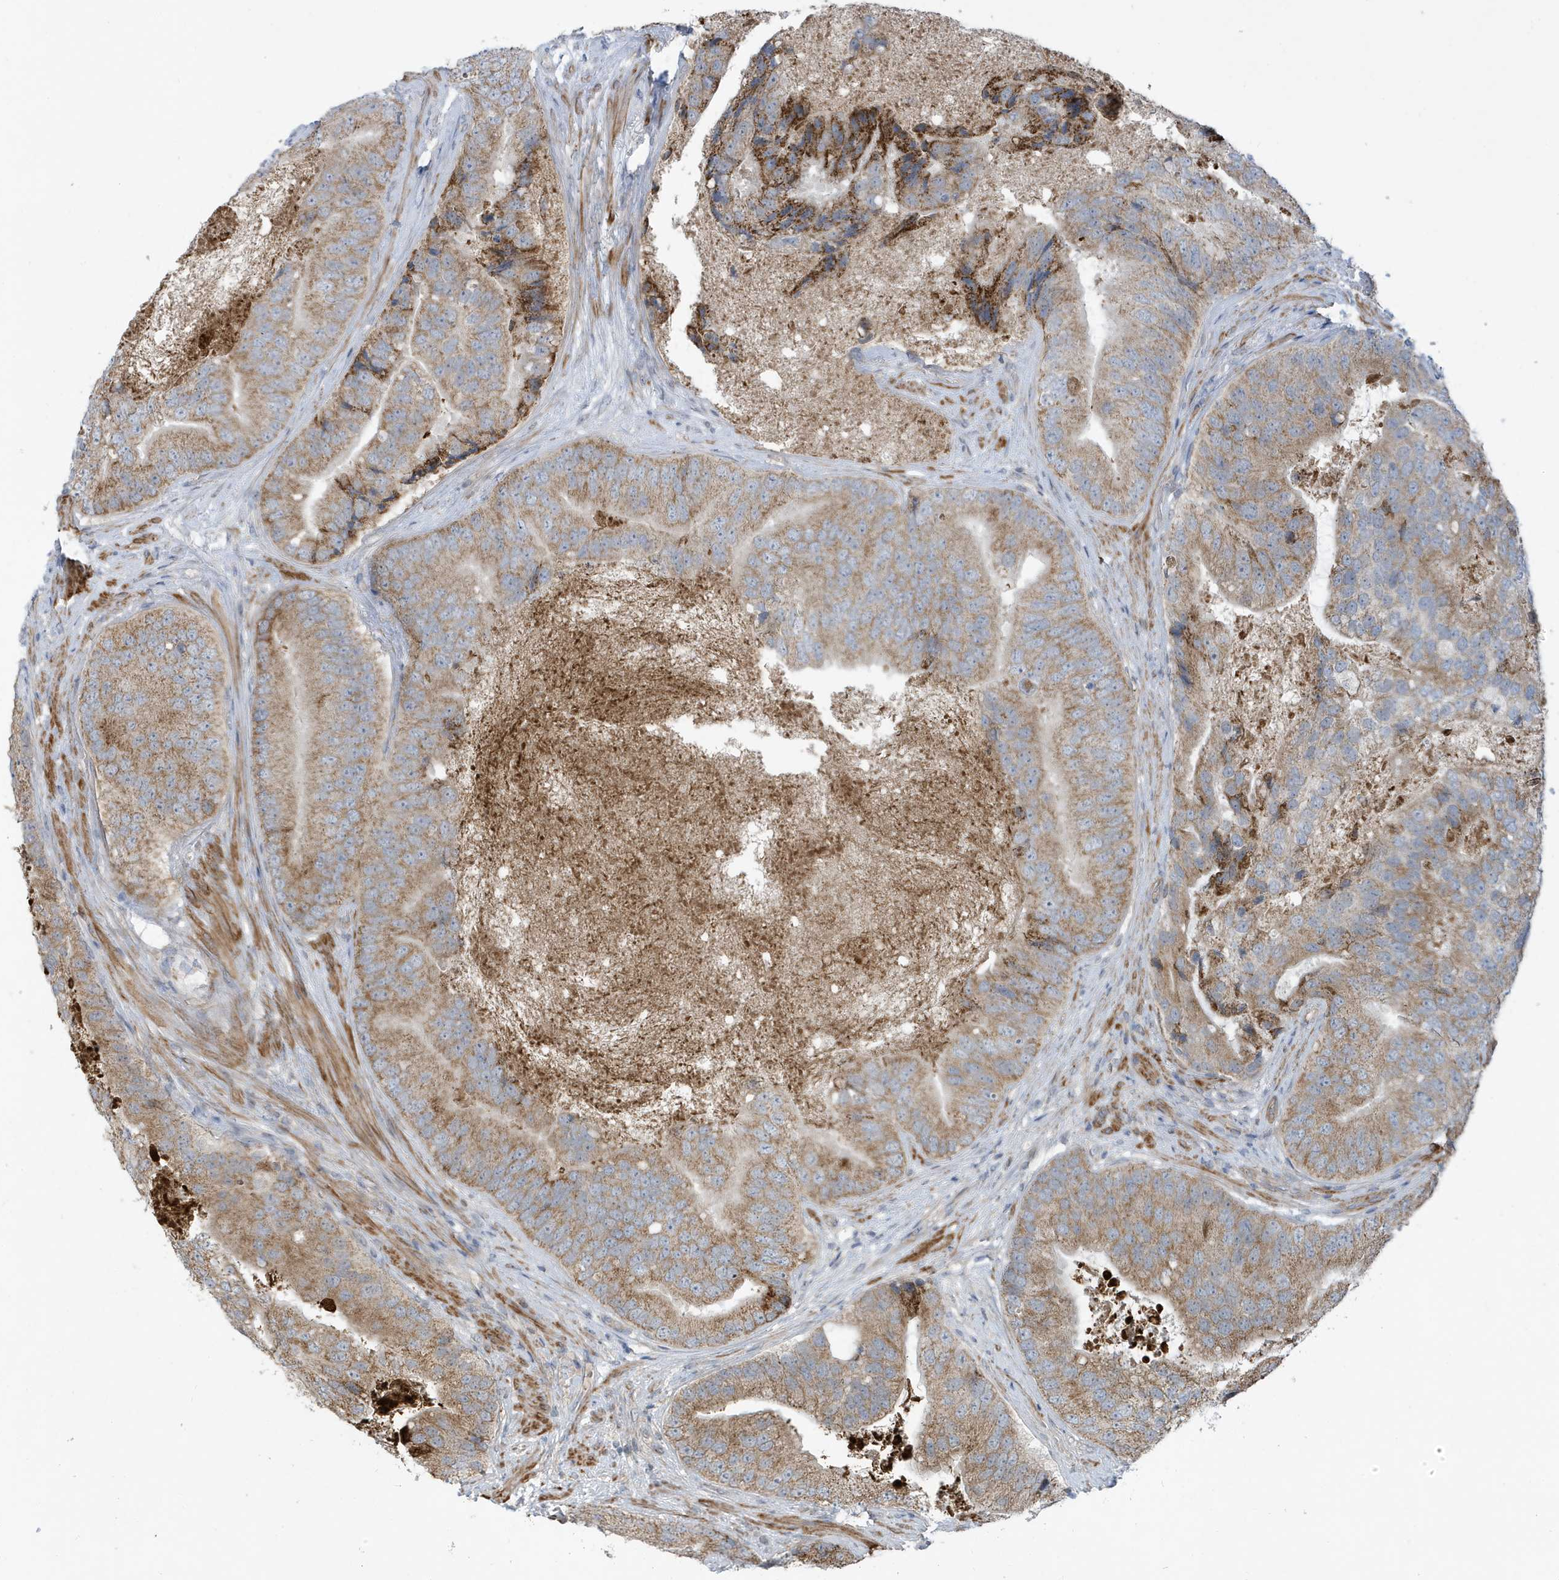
{"staining": {"intensity": "moderate", "quantity": ">75%", "location": "cytoplasmic/membranous"}, "tissue": "prostate cancer", "cell_type": "Tumor cells", "image_type": "cancer", "snomed": [{"axis": "morphology", "description": "Adenocarcinoma, High grade"}, {"axis": "topography", "description": "Prostate"}], "caption": "A histopathology image of human prostate adenocarcinoma (high-grade) stained for a protein displays moderate cytoplasmic/membranous brown staining in tumor cells. The protein of interest is stained brown, and the nuclei are stained in blue (DAB IHC with brightfield microscopy, high magnification).", "gene": "ATP13A5", "patient": {"sex": "male", "age": 70}}